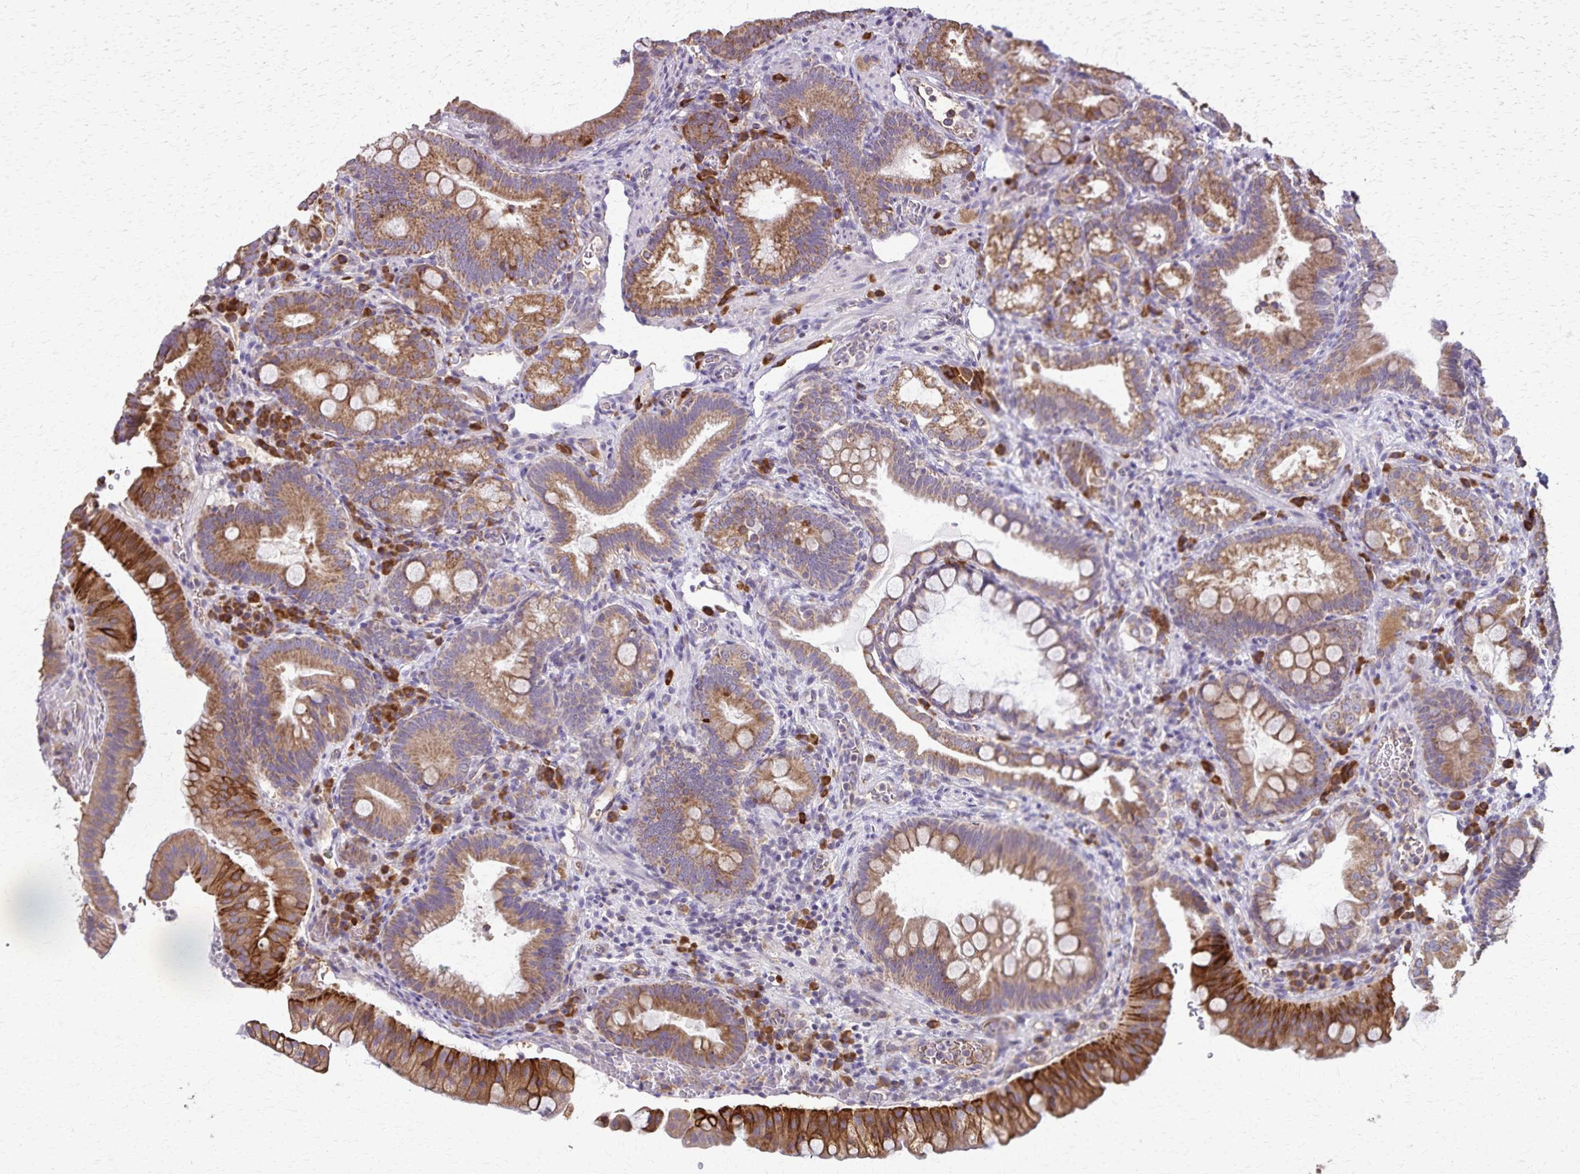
{"staining": {"intensity": "strong", "quantity": ">75%", "location": "cytoplasmic/membranous"}, "tissue": "duodenum", "cell_type": "Glandular cells", "image_type": "normal", "snomed": [{"axis": "morphology", "description": "Normal tissue, NOS"}, {"axis": "topography", "description": "Duodenum"}], "caption": "Benign duodenum was stained to show a protein in brown. There is high levels of strong cytoplasmic/membranous expression in approximately >75% of glandular cells. (DAB IHC, brown staining for protein, blue staining for nuclei).", "gene": "RNF10", "patient": {"sex": "male", "age": 59}}